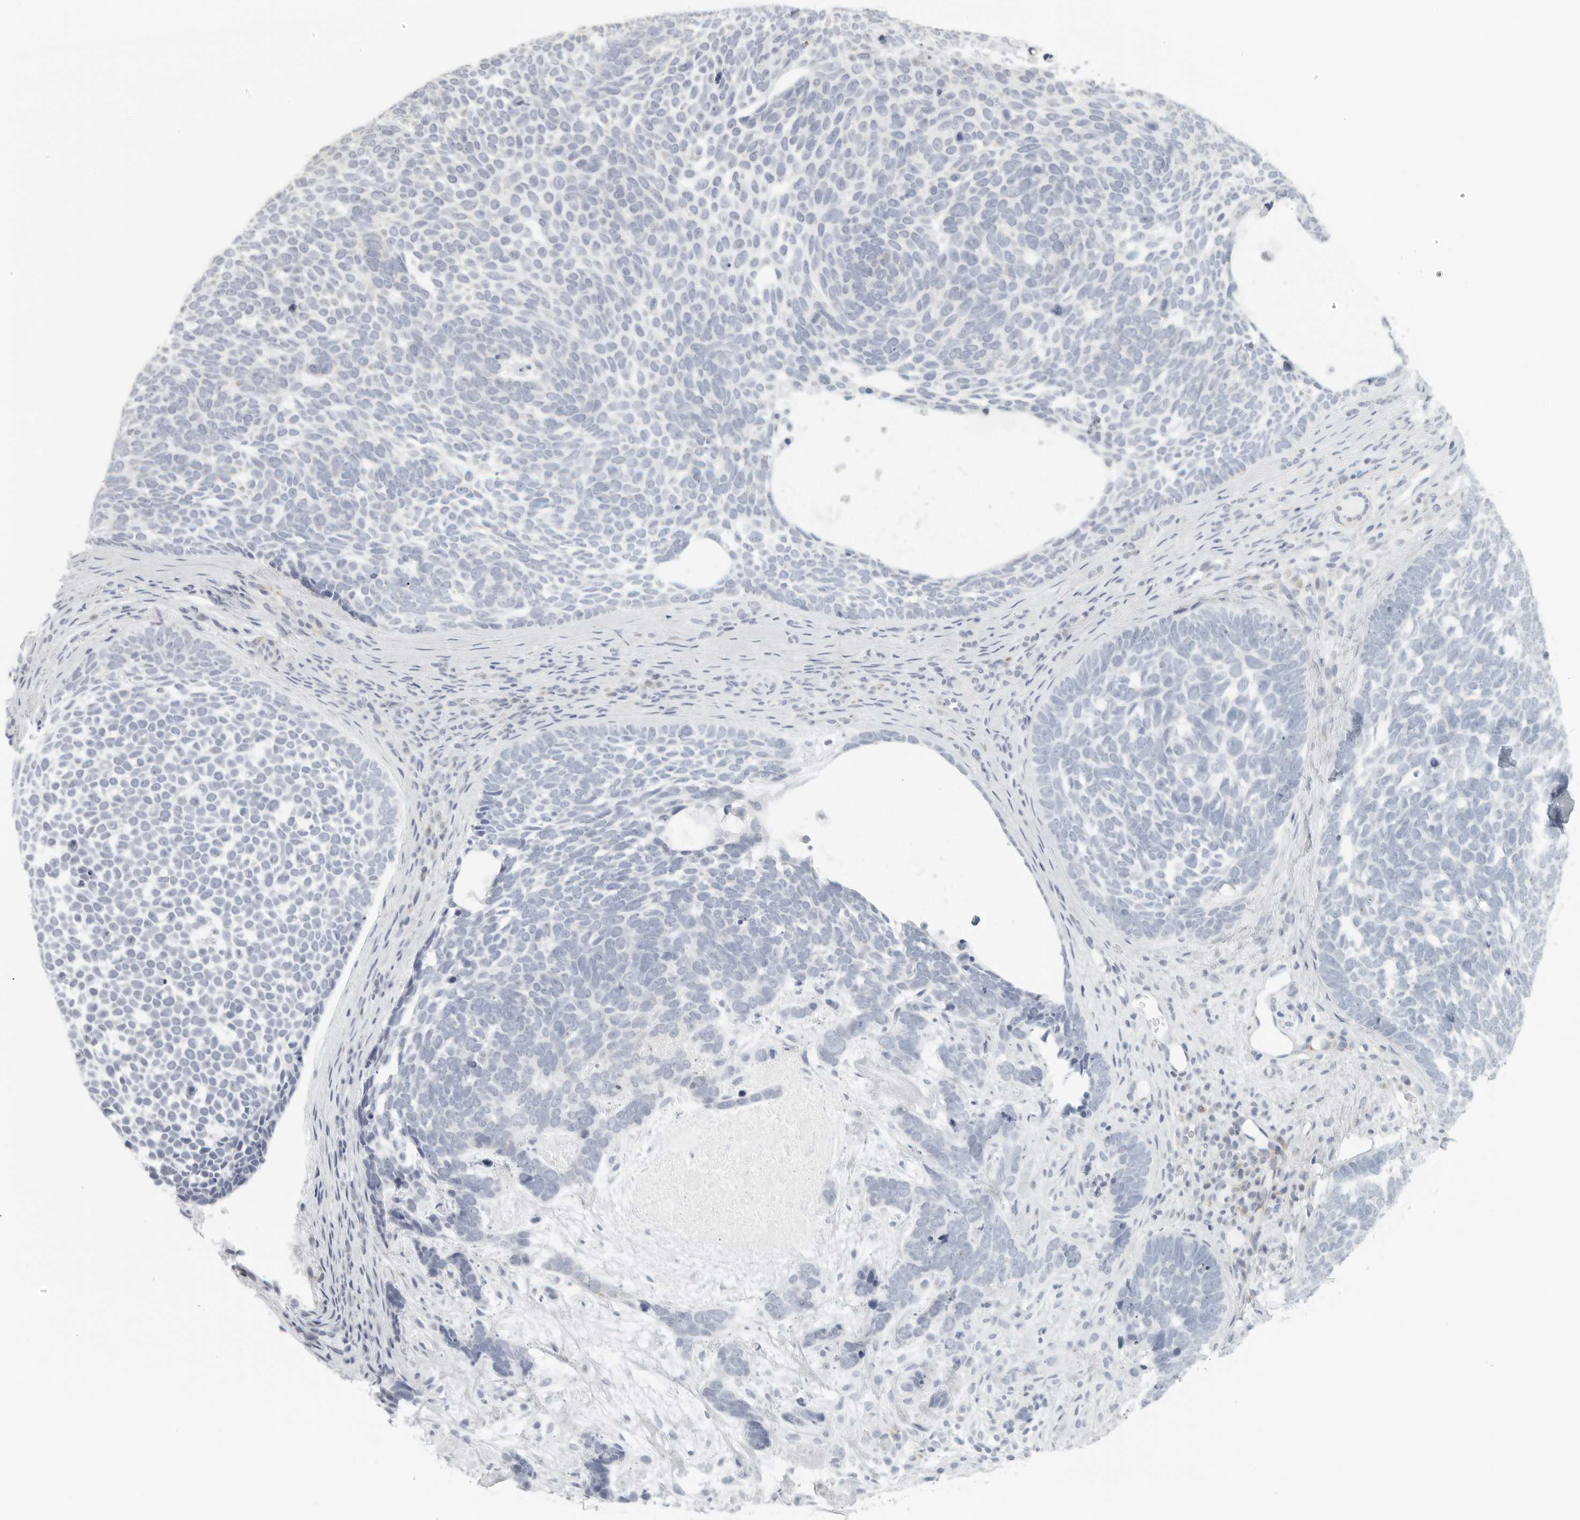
{"staining": {"intensity": "negative", "quantity": "none", "location": "none"}, "tissue": "skin cancer", "cell_type": "Tumor cells", "image_type": "cancer", "snomed": [{"axis": "morphology", "description": "Basal cell carcinoma"}, {"axis": "topography", "description": "Skin"}], "caption": "Immunohistochemistry (IHC) photomicrograph of human skin cancer stained for a protein (brown), which shows no expression in tumor cells. Brightfield microscopy of IHC stained with DAB (brown) and hematoxylin (blue), captured at high magnification.", "gene": "RPS6KC1", "patient": {"sex": "female", "age": 85}}